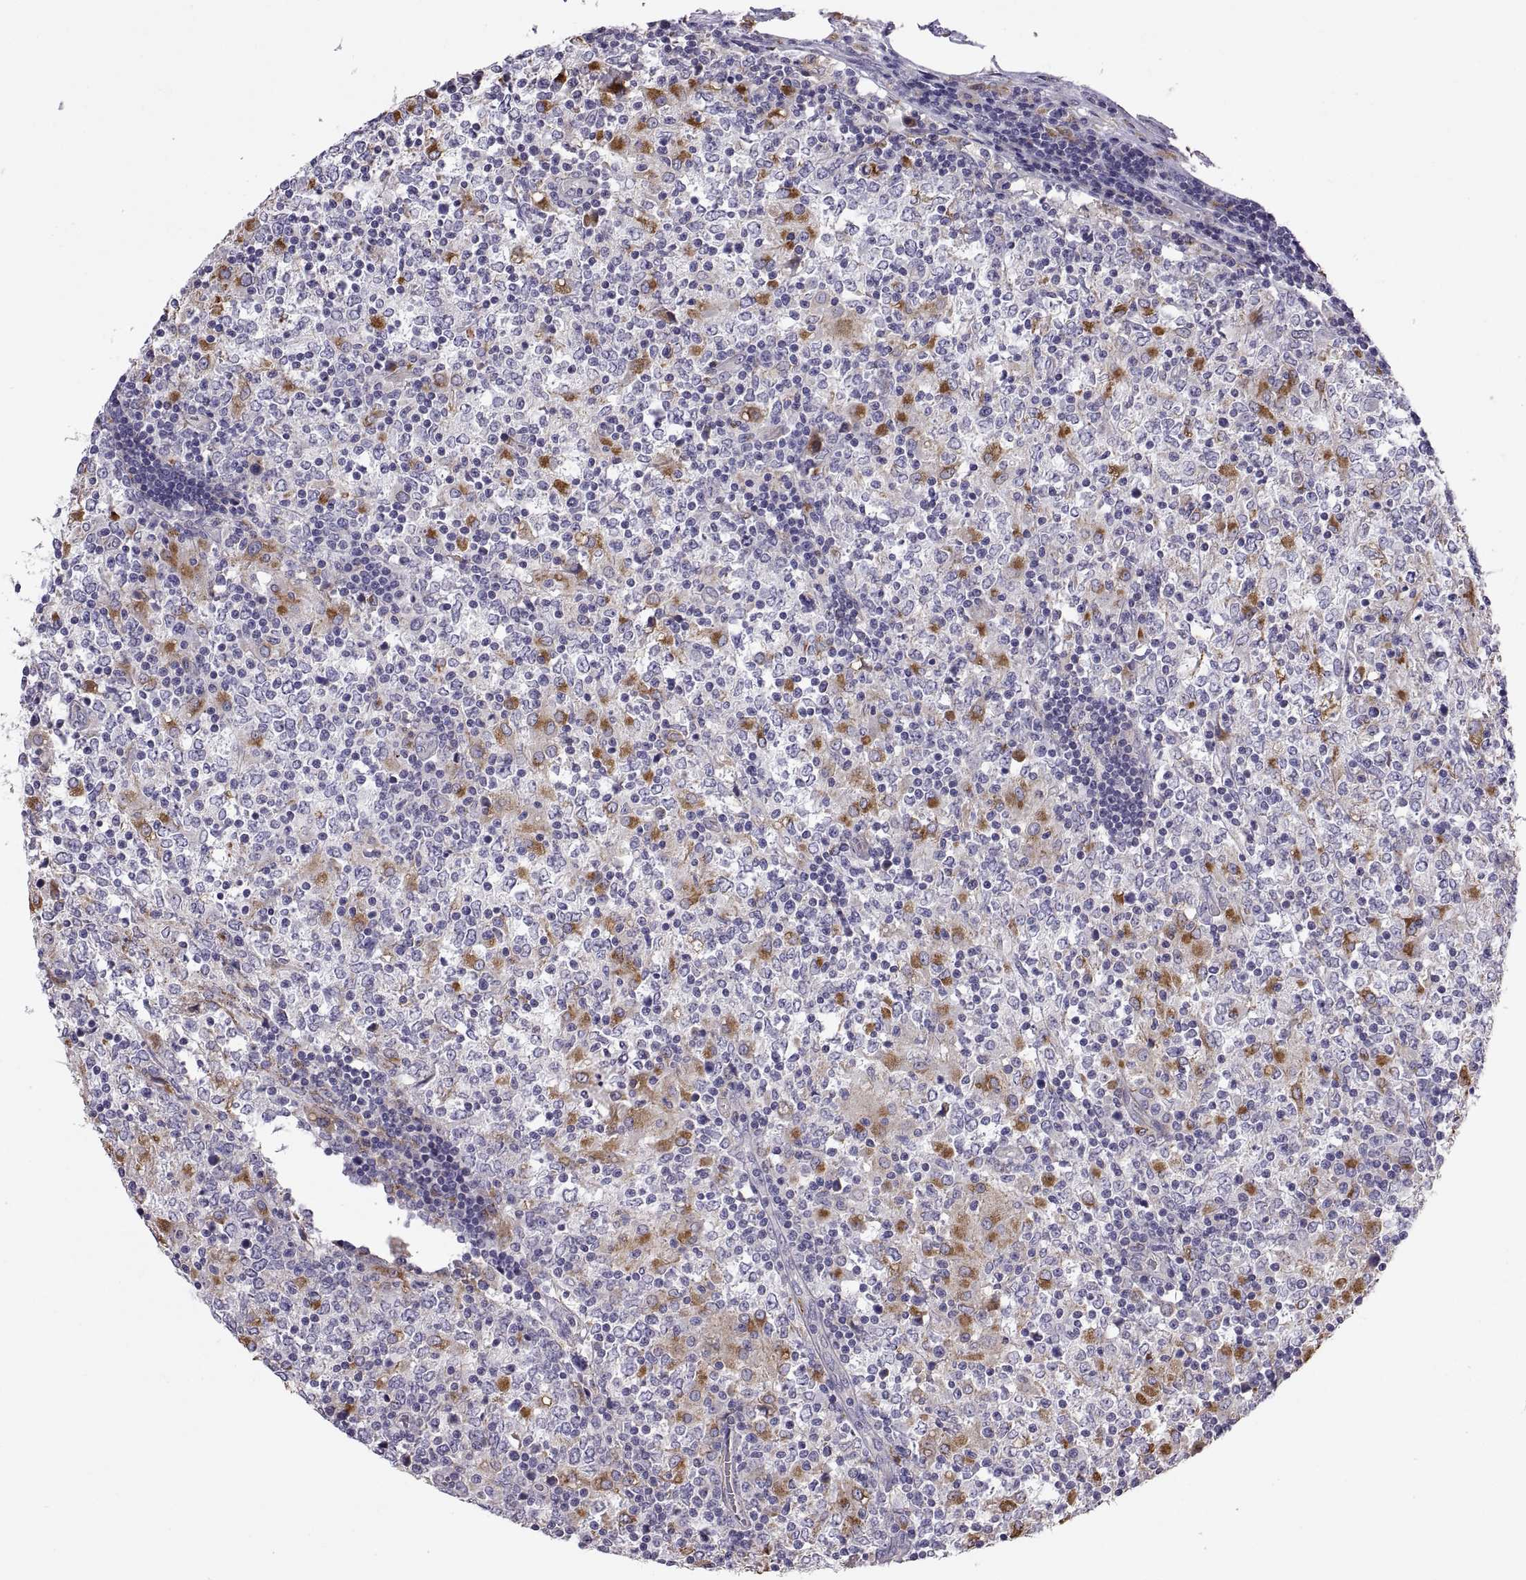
{"staining": {"intensity": "negative", "quantity": "none", "location": "none"}, "tissue": "lymphoma", "cell_type": "Tumor cells", "image_type": "cancer", "snomed": [{"axis": "morphology", "description": "Malignant lymphoma, non-Hodgkin's type, High grade"}, {"axis": "topography", "description": "Lymph node"}], "caption": "Tumor cells are negative for brown protein staining in high-grade malignant lymphoma, non-Hodgkin's type. (DAB (3,3'-diaminobenzidine) IHC with hematoxylin counter stain).", "gene": "ARSL", "patient": {"sex": "female", "age": 84}}